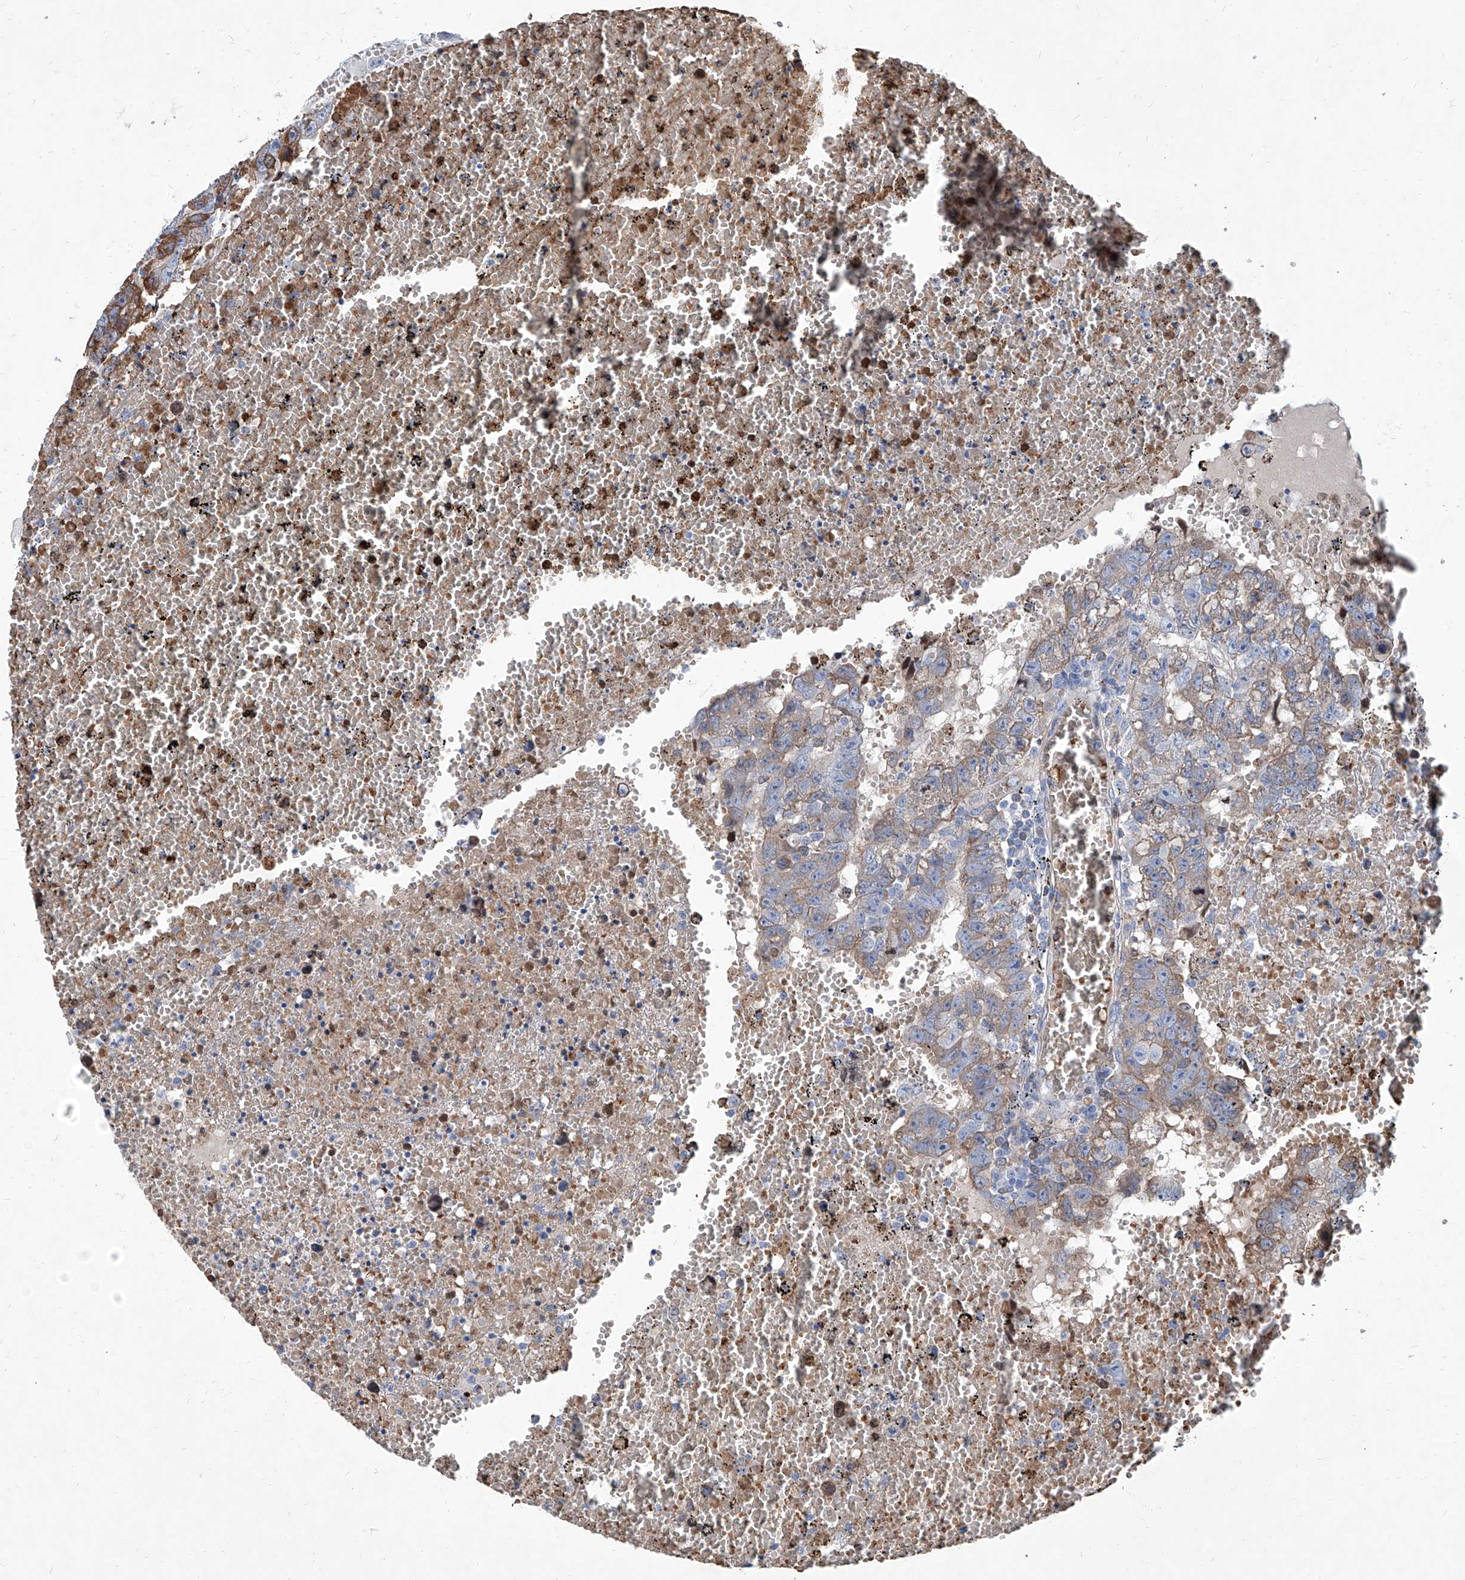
{"staining": {"intensity": "weak", "quantity": "25%-75%", "location": "cytoplasmic/membranous"}, "tissue": "testis cancer", "cell_type": "Tumor cells", "image_type": "cancer", "snomed": [{"axis": "morphology", "description": "Carcinoma, Embryonal, NOS"}, {"axis": "topography", "description": "Testis"}], "caption": "Immunohistochemical staining of testis cancer (embryonal carcinoma) reveals weak cytoplasmic/membranous protein expression in about 25%-75% of tumor cells.", "gene": "FPR2", "patient": {"sex": "male", "age": 25}}